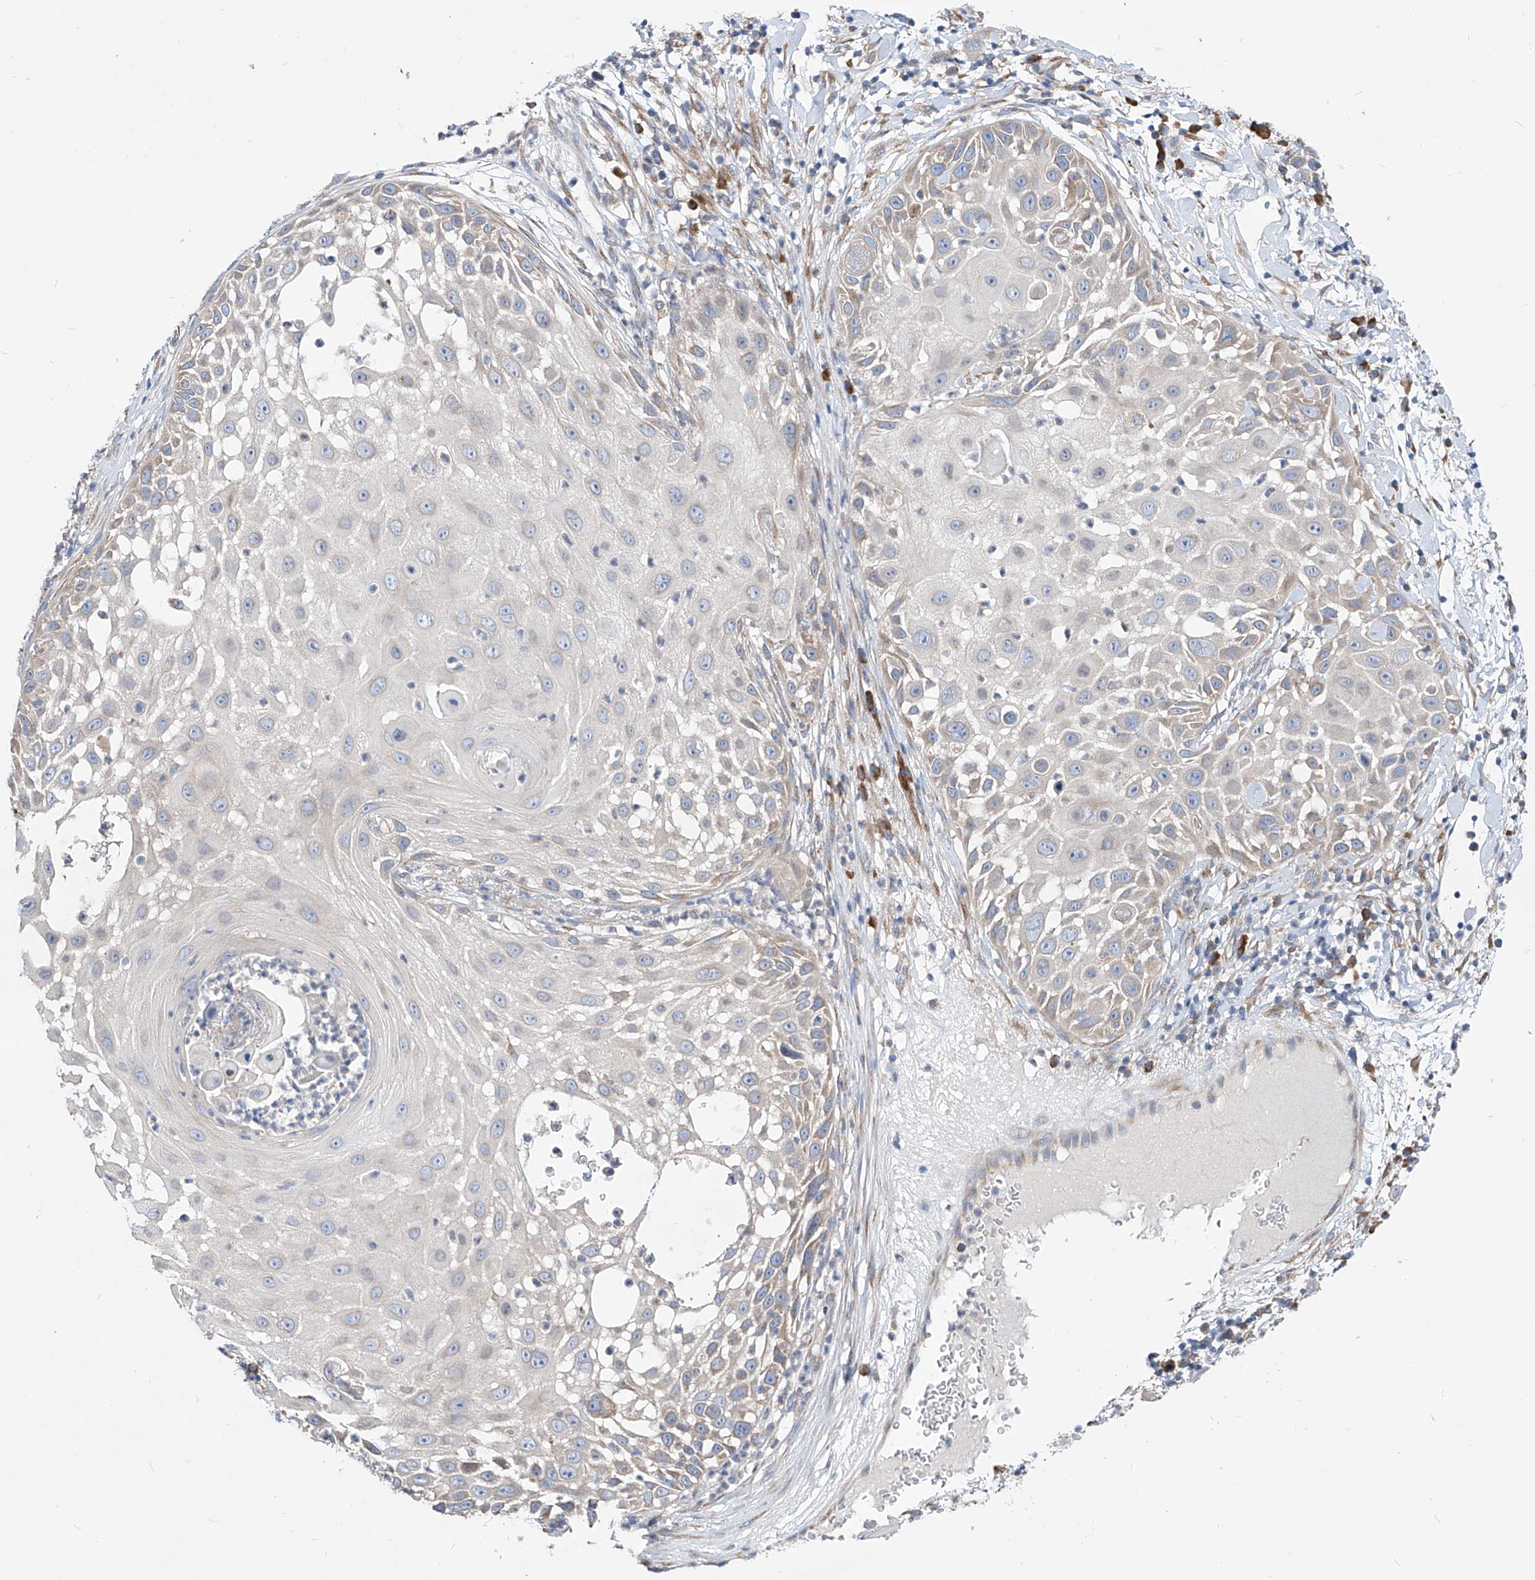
{"staining": {"intensity": "weak", "quantity": "<25%", "location": "cytoplasmic/membranous"}, "tissue": "skin cancer", "cell_type": "Tumor cells", "image_type": "cancer", "snomed": [{"axis": "morphology", "description": "Squamous cell carcinoma, NOS"}, {"axis": "topography", "description": "Skin"}], "caption": "DAB immunohistochemical staining of skin cancer (squamous cell carcinoma) shows no significant expression in tumor cells.", "gene": "UFL1", "patient": {"sex": "female", "age": 44}}